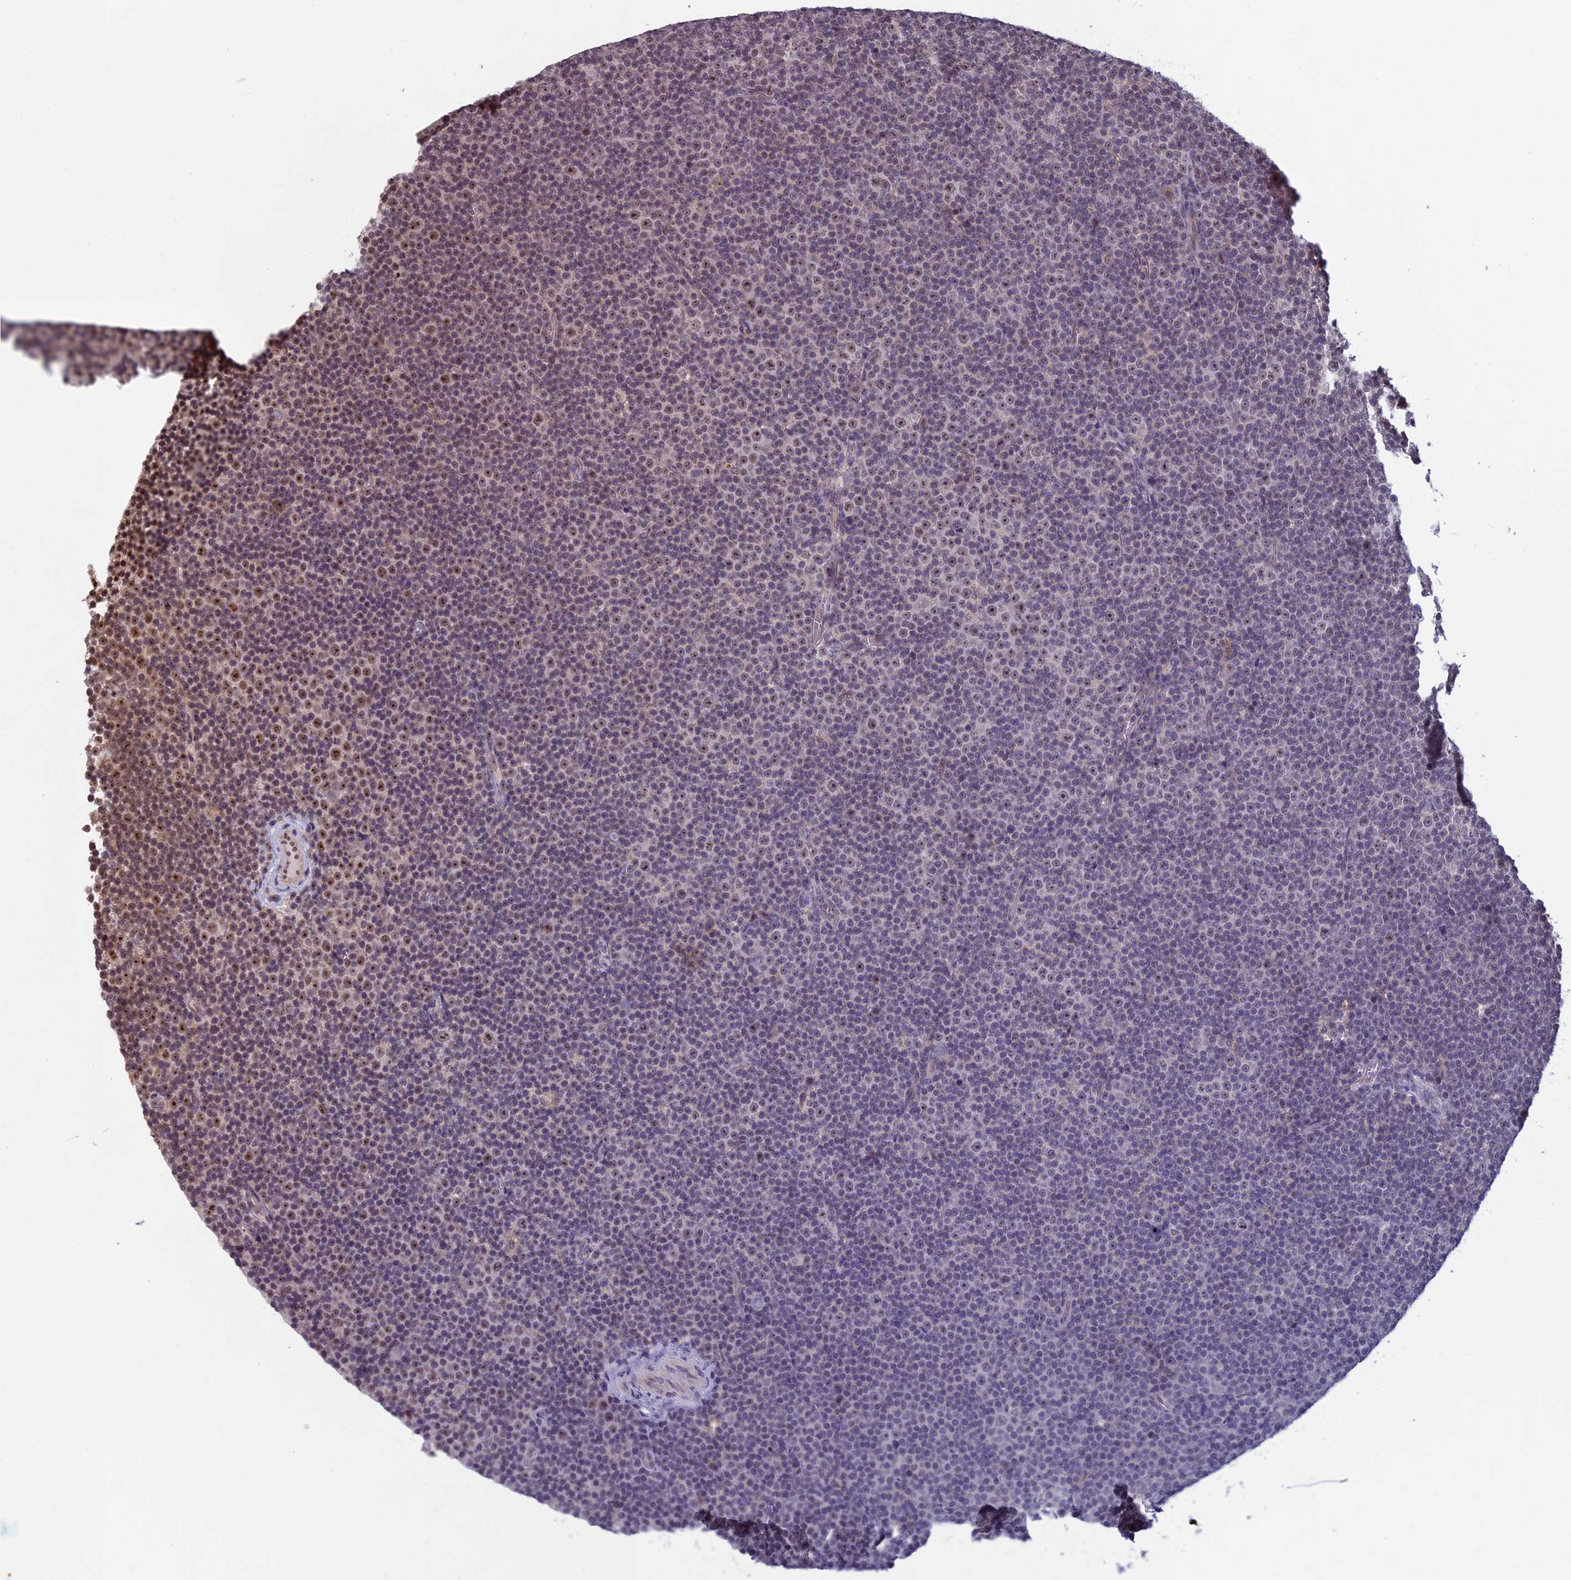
{"staining": {"intensity": "moderate", "quantity": "25%-75%", "location": "nuclear"}, "tissue": "lymphoma", "cell_type": "Tumor cells", "image_type": "cancer", "snomed": [{"axis": "morphology", "description": "Malignant lymphoma, non-Hodgkin's type, Low grade"}, {"axis": "topography", "description": "Lymph node"}], "caption": "Brown immunohistochemical staining in lymphoma shows moderate nuclear staining in about 25%-75% of tumor cells.", "gene": "SPIRE1", "patient": {"sex": "female", "age": 67}}